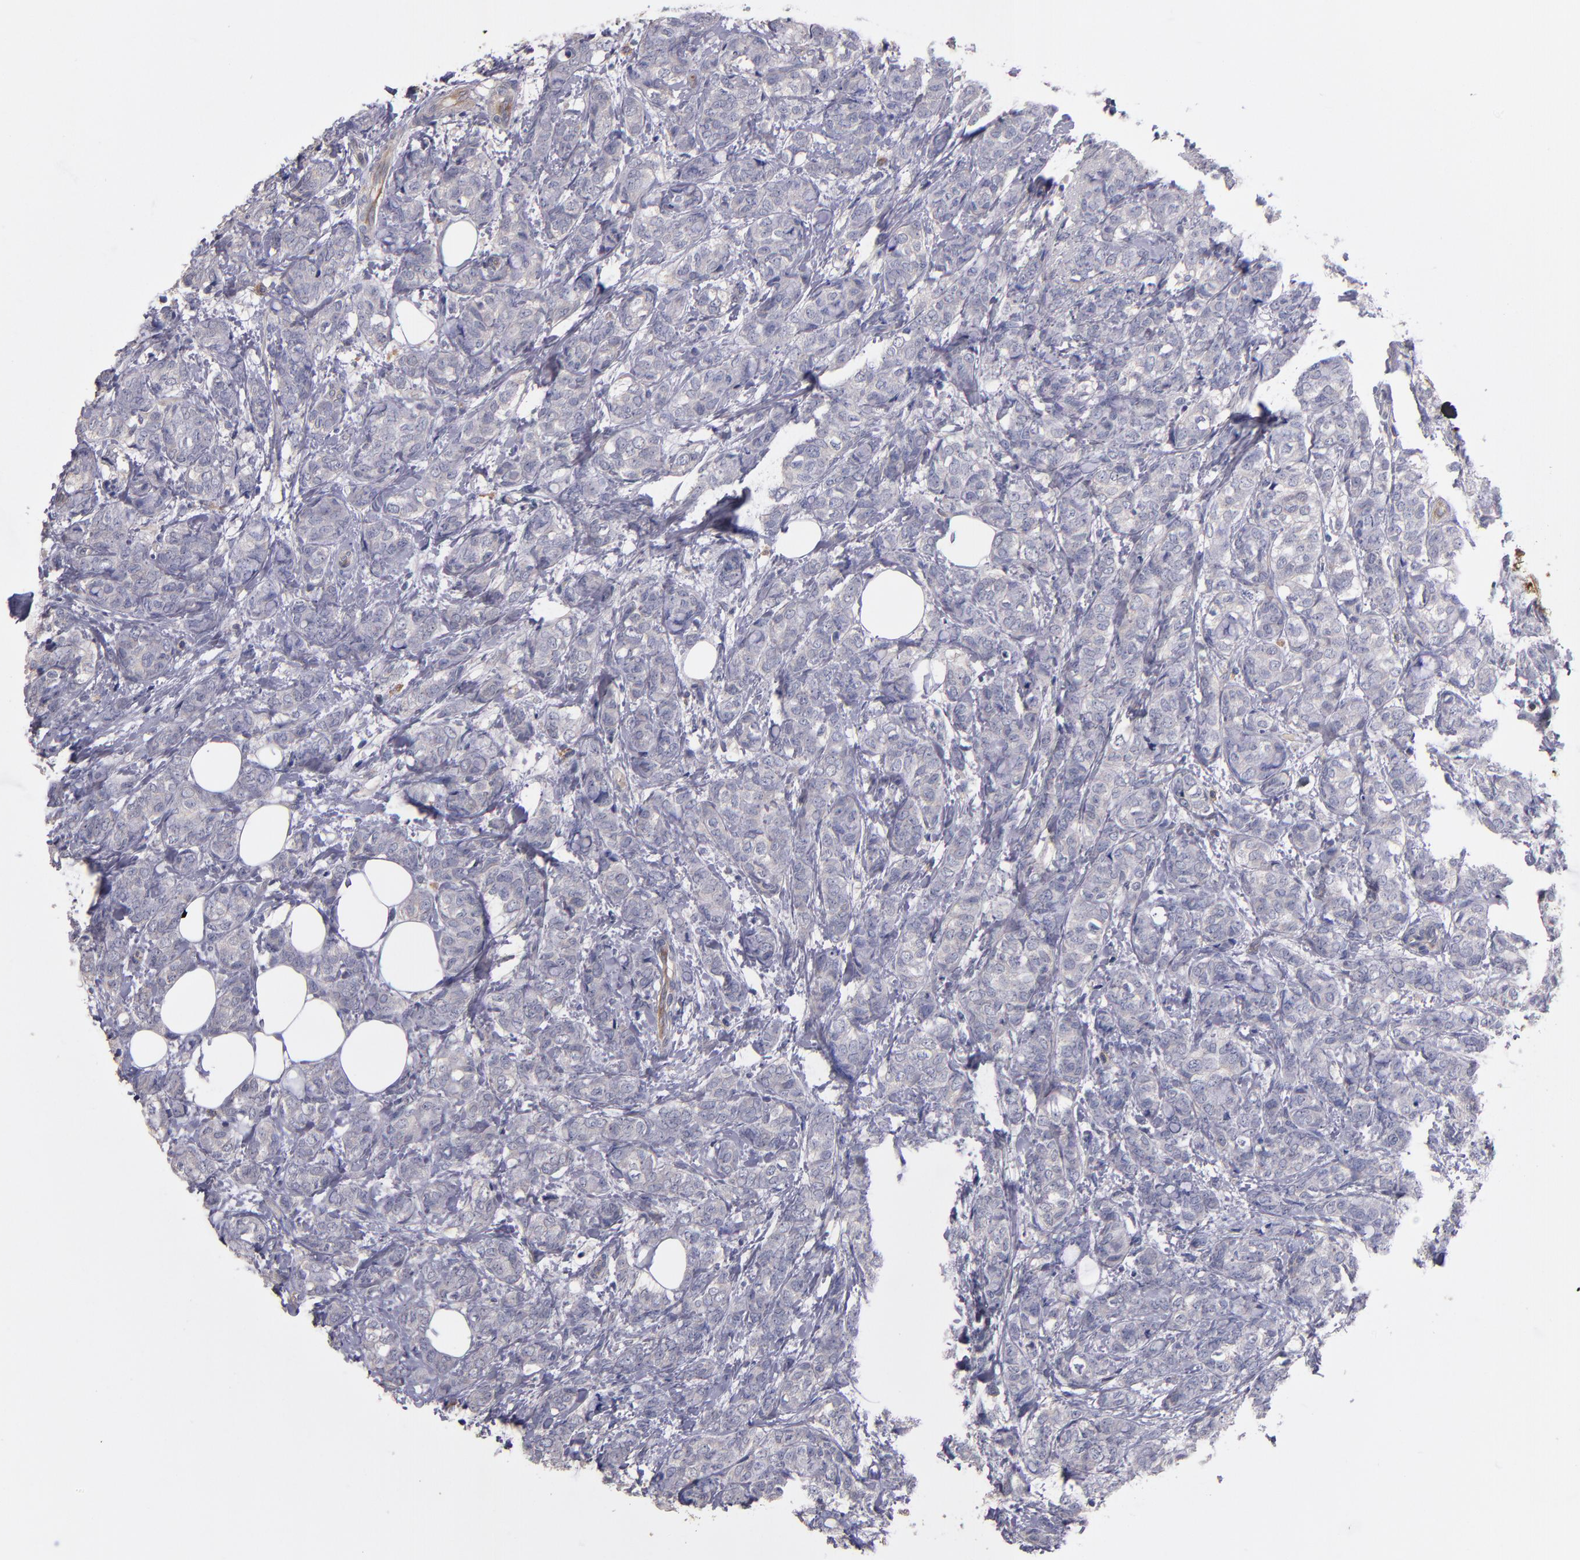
{"staining": {"intensity": "weak", "quantity": "<25%", "location": "cytoplasmic/membranous"}, "tissue": "breast cancer", "cell_type": "Tumor cells", "image_type": "cancer", "snomed": [{"axis": "morphology", "description": "Lobular carcinoma"}, {"axis": "topography", "description": "Breast"}], "caption": "This is a micrograph of IHC staining of breast lobular carcinoma, which shows no expression in tumor cells. (Immunohistochemistry (ihc), brightfield microscopy, high magnification).", "gene": "MAGEE1", "patient": {"sex": "female", "age": 60}}